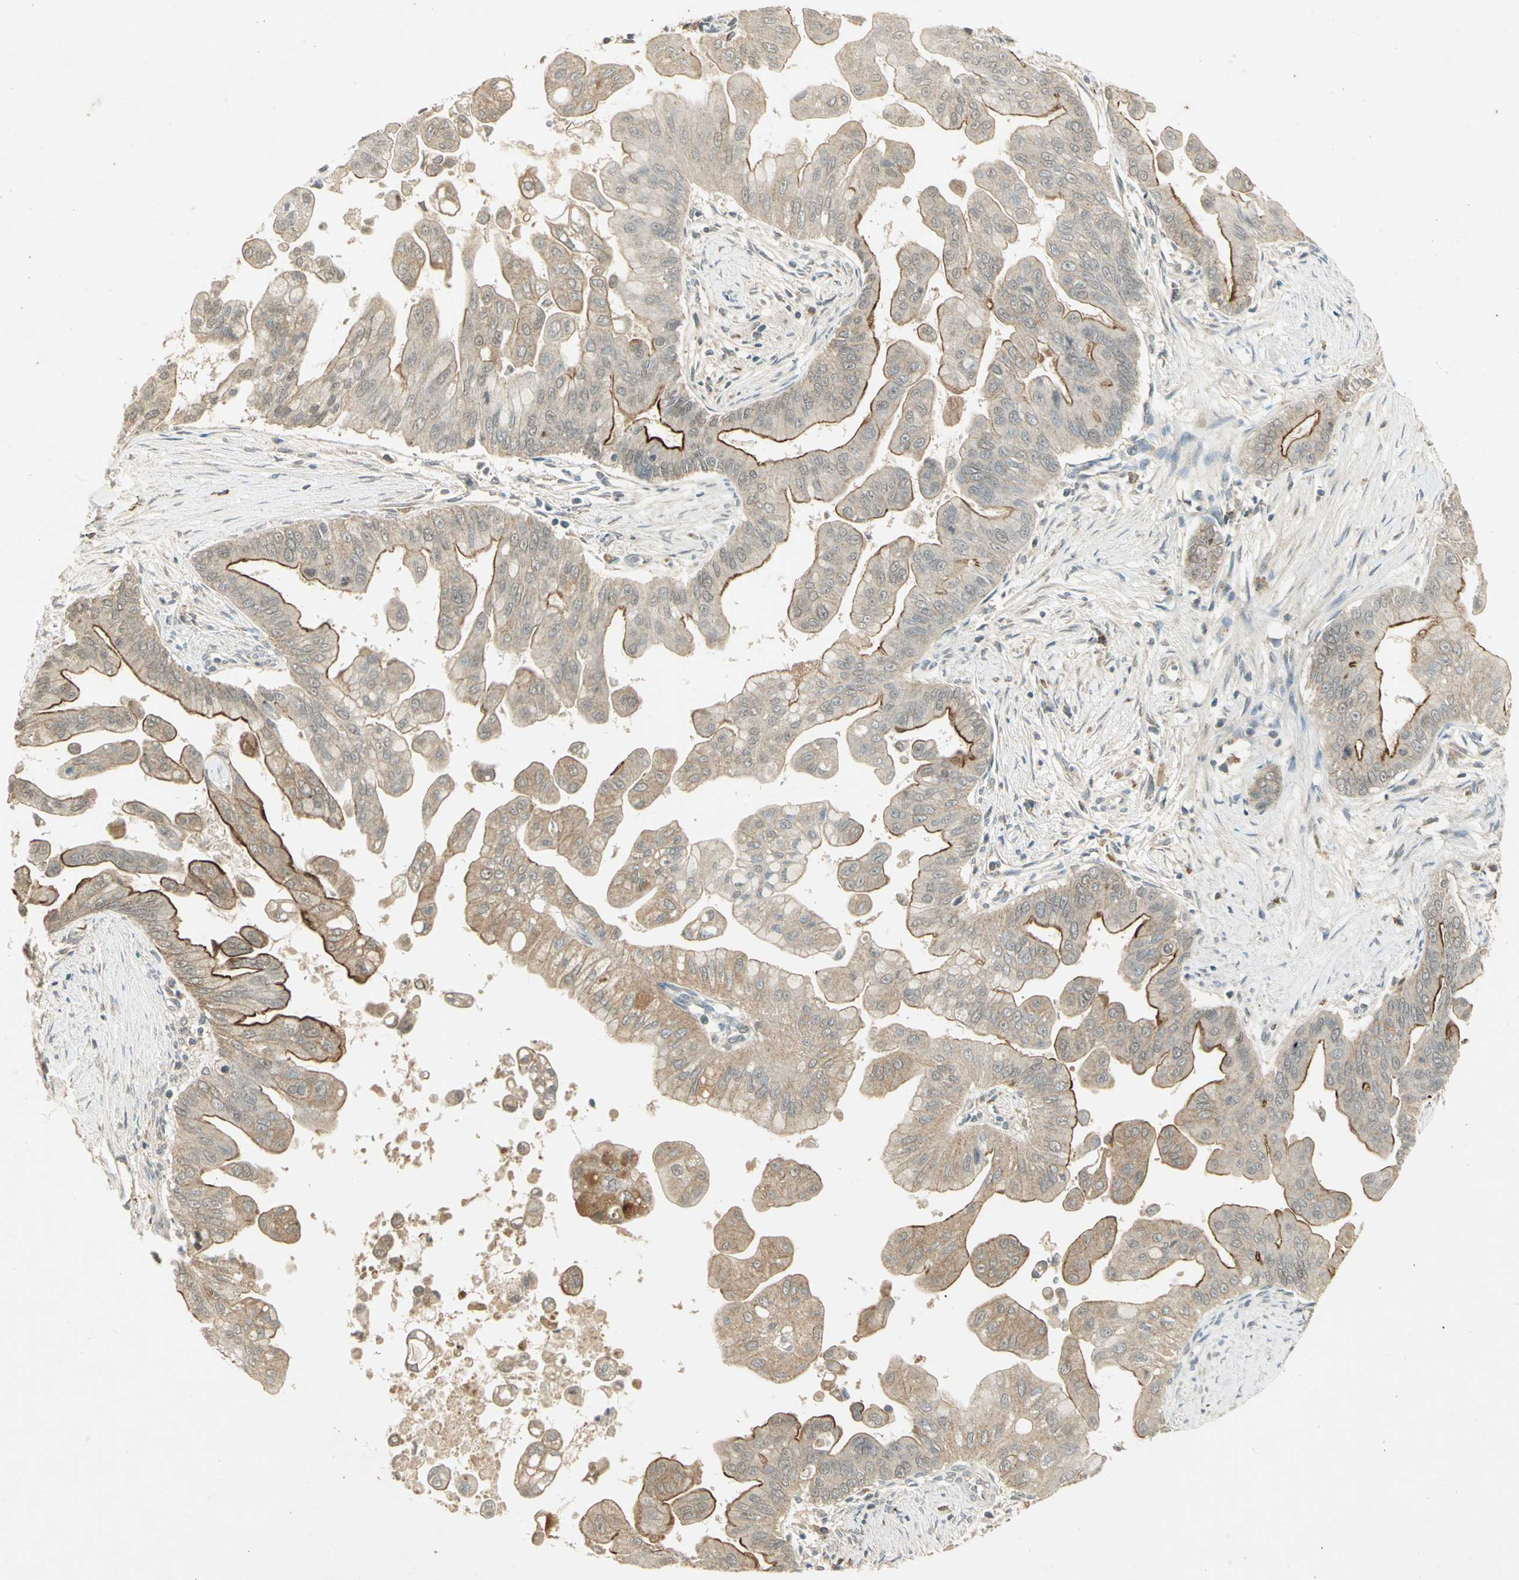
{"staining": {"intensity": "moderate", "quantity": "25%-75%", "location": "cytoplasmic/membranous"}, "tissue": "pancreatic cancer", "cell_type": "Tumor cells", "image_type": "cancer", "snomed": [{"axis": "morphology", "description": "Adenocarcinoma, NOS"}, {"axis": "topography", "description": "Pancreas"}], "caption": "The micrograph demonstrates staining of pancreatic cancer (adenocarcinoma), revealing moderate cytoplasmic/membranous protein expression (brown color) within tumor cells. (IHC, brightfield microscopy, high magnification).", "gene": "KEAP1", "patient": {"sex": "female", "age": 75}}